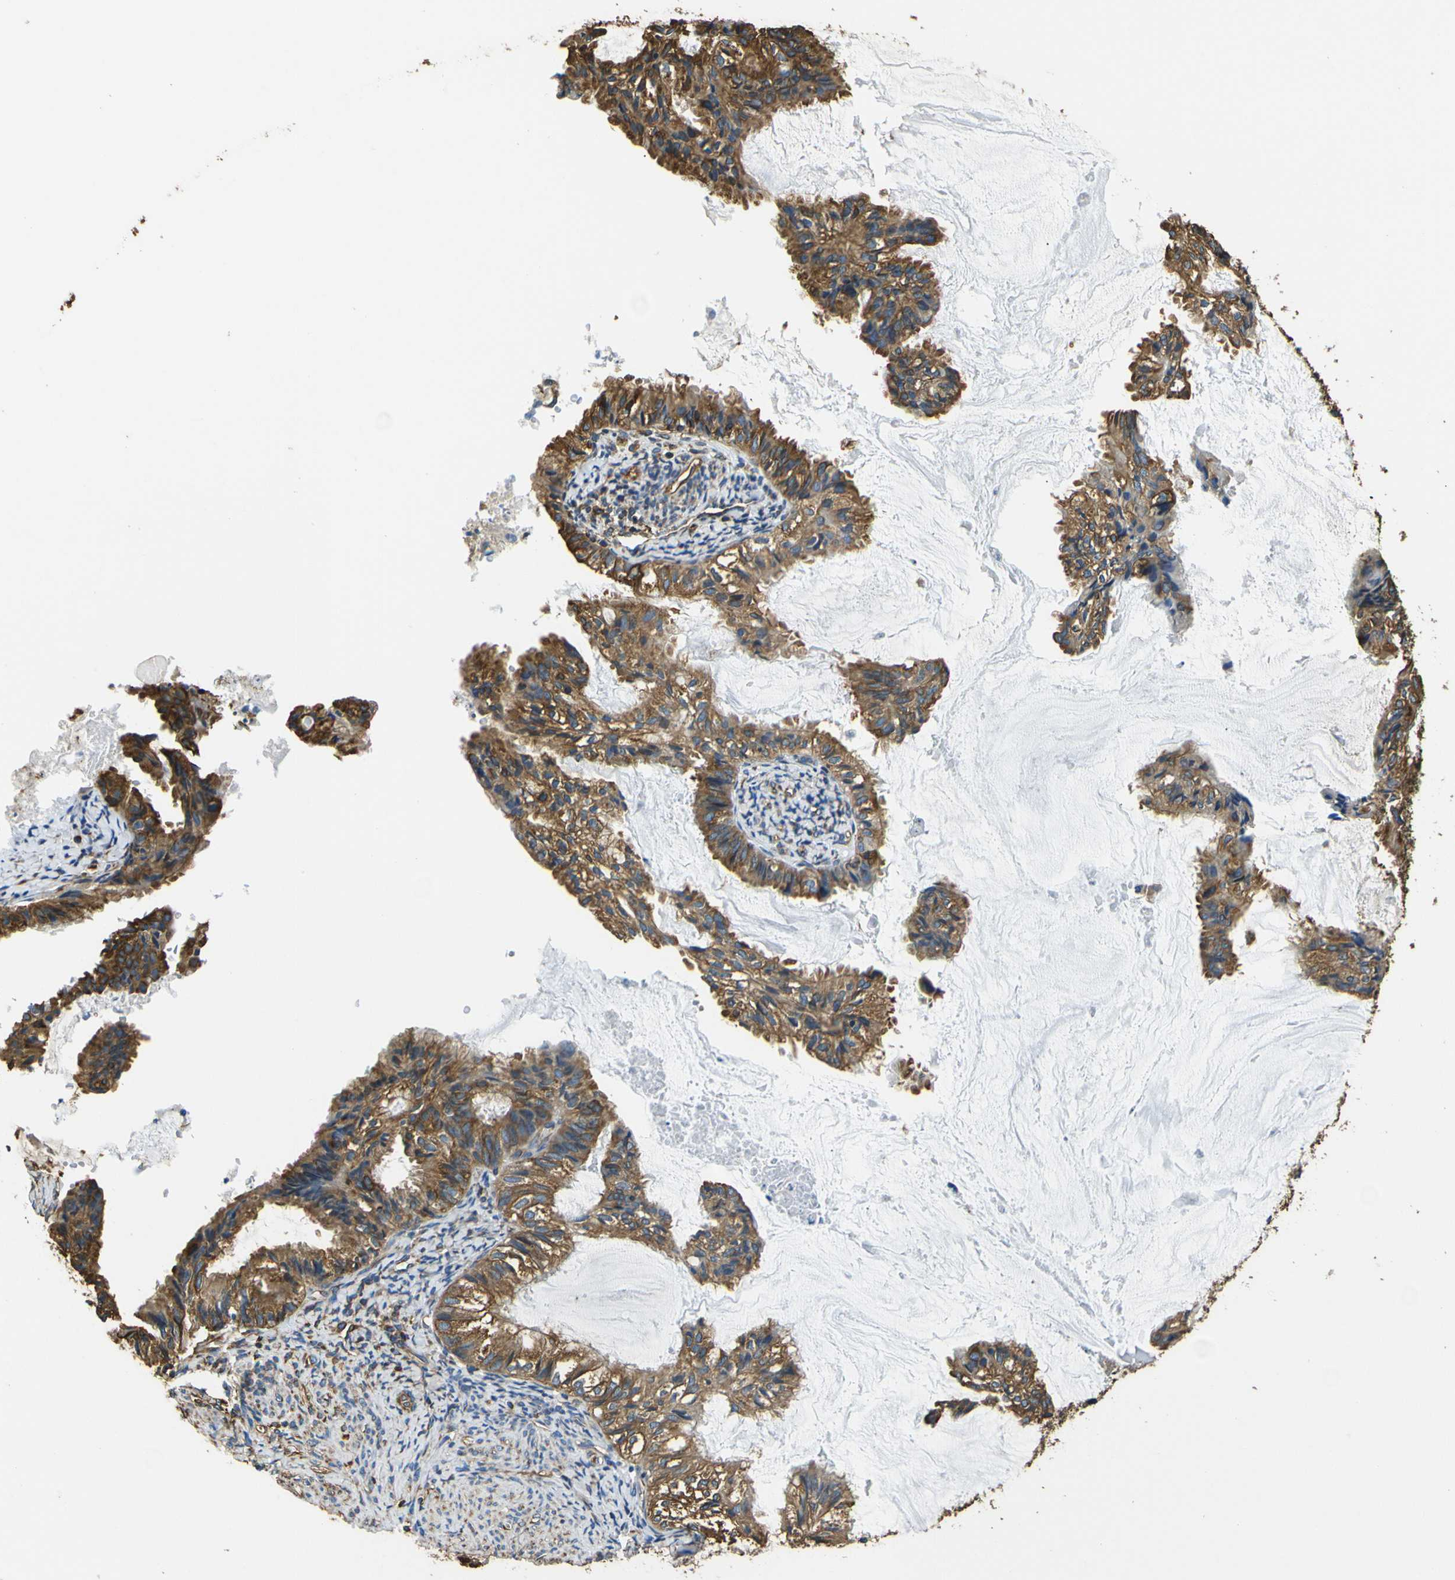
{"staining": {"intensity": "moderate", "quantity": ">75%", "location": "cytoplasmic/membranous"}, "tissue": "cervical cancer", "cell_type": "Tumor cells", "image_type": "cancer", "snomed": [{"axis": "morphology", "description": "Normal tissue, NOS"}, {"axis": "morphology", "description": "Adenocarcinoma, NOS"}, {"axis": "topography", "description": "Cervix"}, {"axis": "topography", "description": "Endometrium"}], "caption": "Adenocarcinoma (cervical) tissue shows moderate cytoplasmic/membranous expression in approximately >75% of tumor cells, visualized by immunohistochemistry.", "gene": "TUBB", "patient": {"sex": "female", "age": 86}}